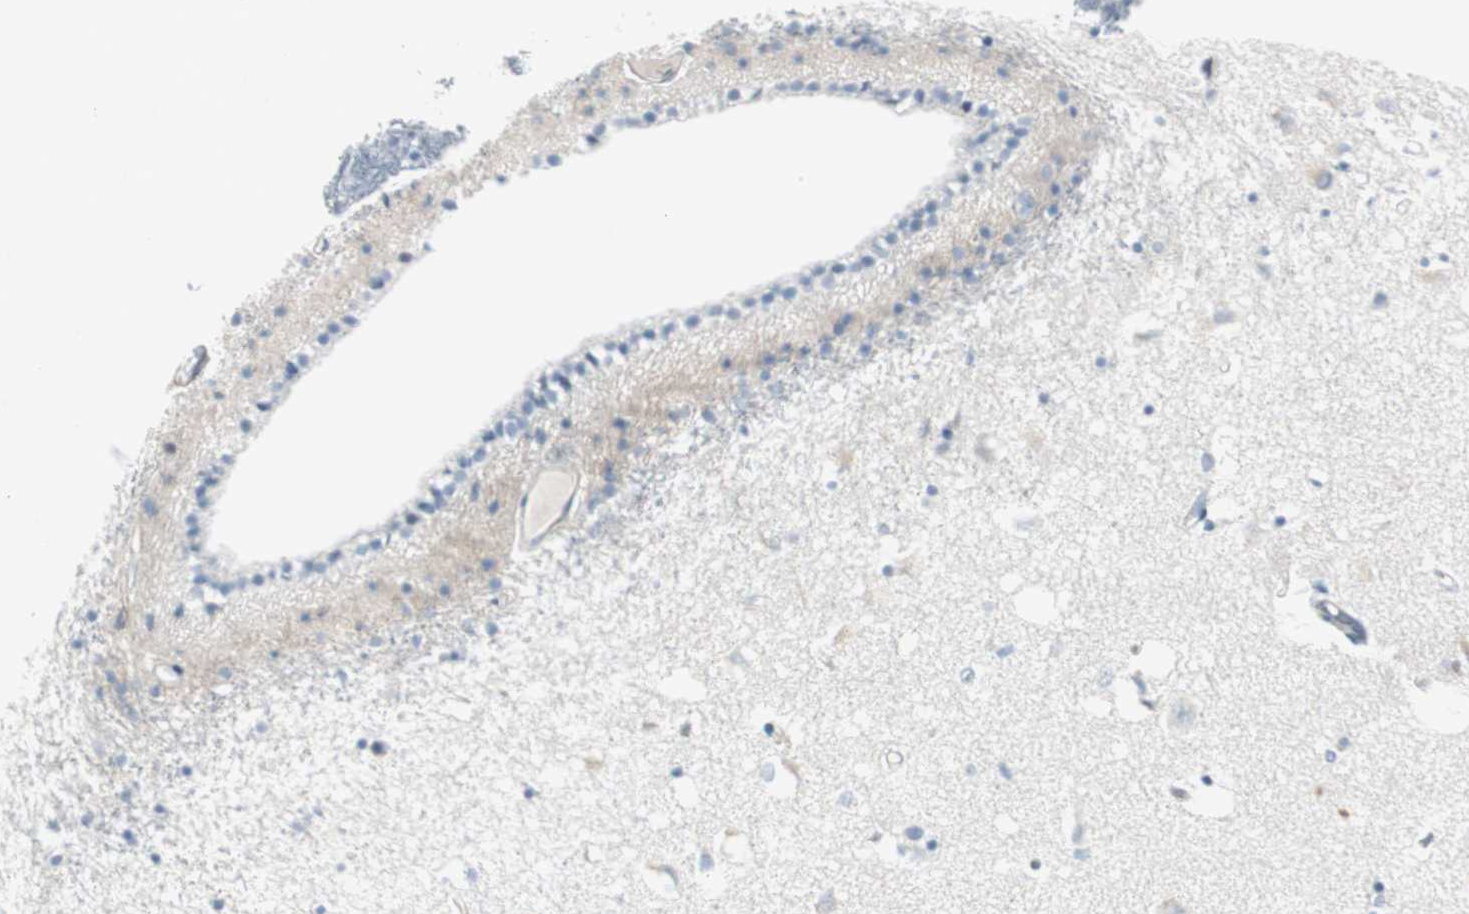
{"staining": {"intensity": "negative", "quantity": "none", "location": "none"}, "tissue": "caudate", "cell_type": "Glial cells", "image_type": "normal", "snomed": [{"axis": "morphology", "description": "Normal tissue, NOS"}, {"axis": "topography", "description": "Lateral ventricle wall"}], "caption": "Micrograph shows no significant protein staining in glial cells of normal caudate.", "gene": "CDHR5", "patient": {"sex": "female", "age": 54}}